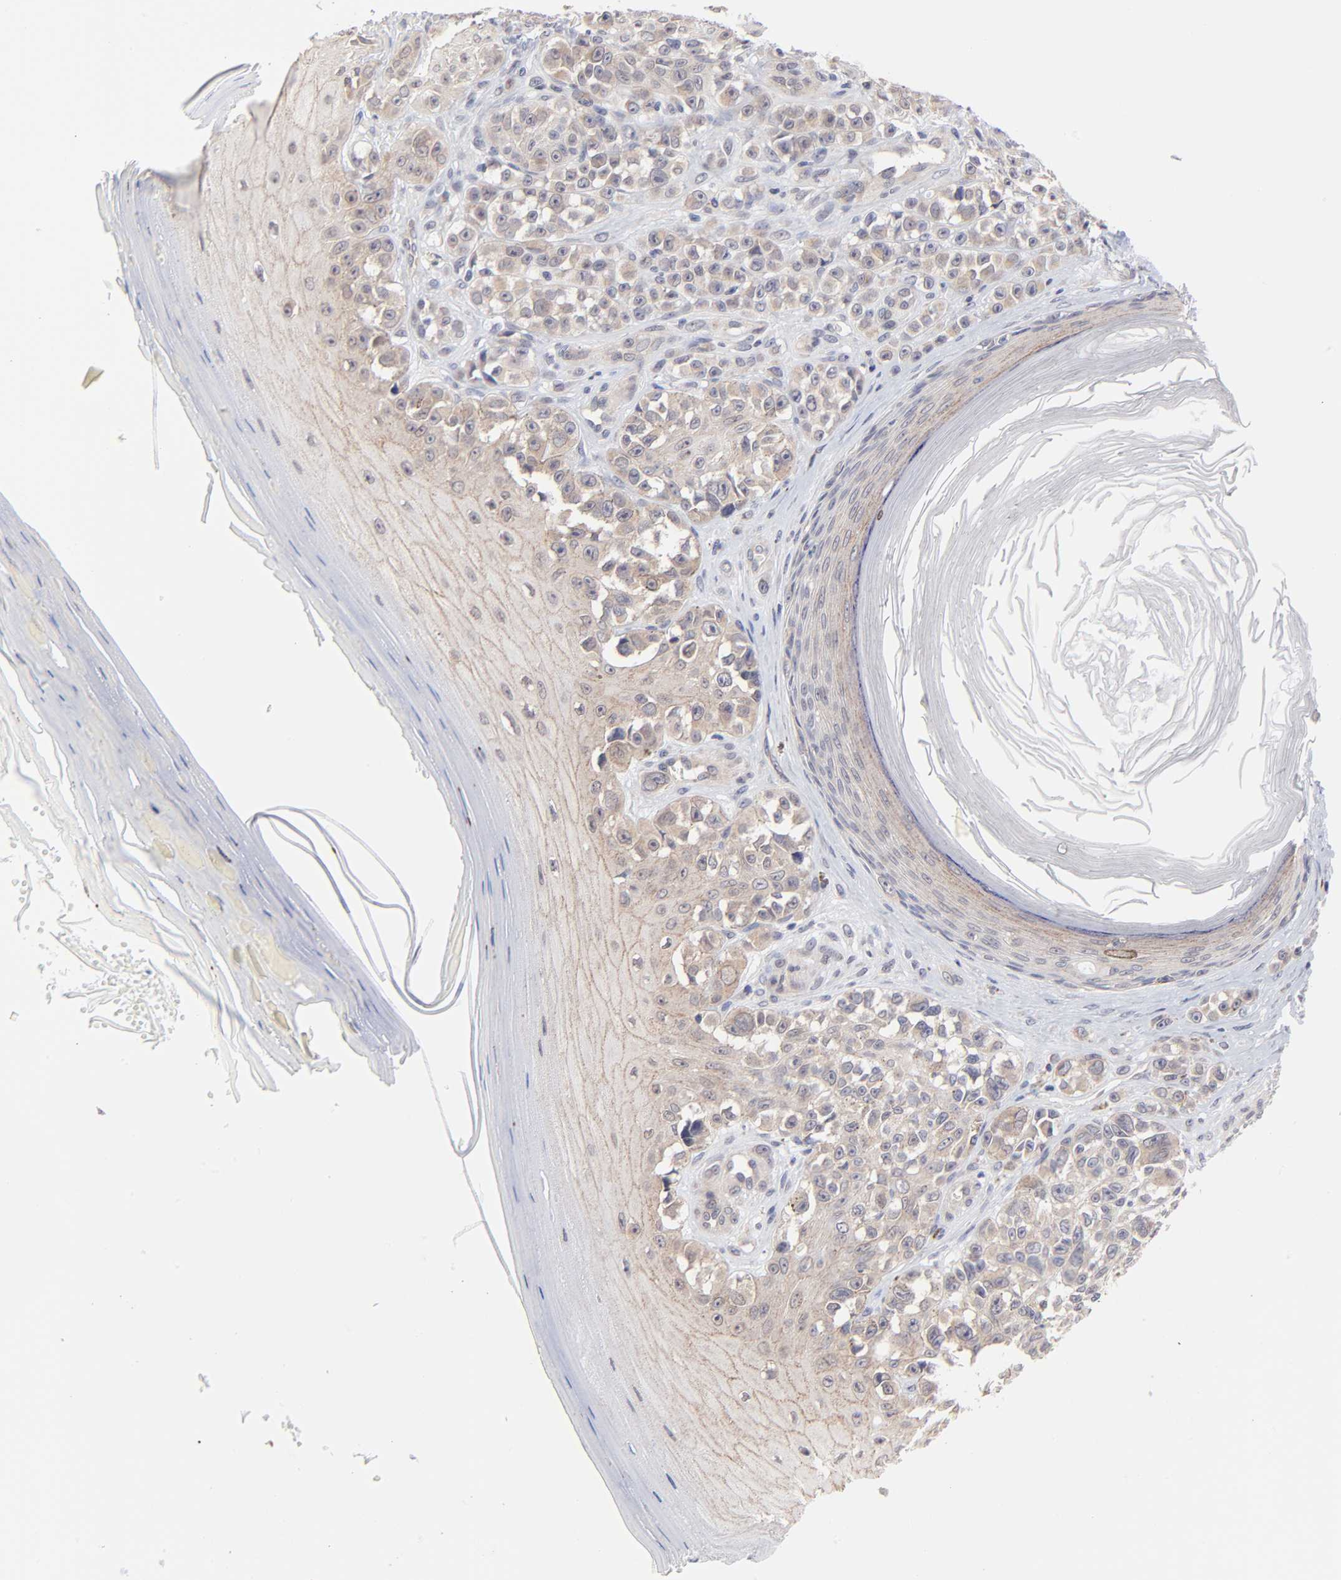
{"staining": {"intensity": "weak", "quantity": ">75%", "location": "cytoplasmic/membranous"}, "tissue": "melanoma", "cell_type": "Tumor cells", "image_type": "cancer", "snomed": [{"axis": "morphology", "description": "Malignant melanoma, NOS"}, {"axis": "topography", "description": "Skin"}], "caption": "An IHC photomicrograph of neoplastic tissue is shown. Protein staining in brown shows weak cytoplasmic/membranous positivity in malignant melanoma within tumor cells.", "gene": "FBXO8", "patient": {"sex": "female", "age": 82}}